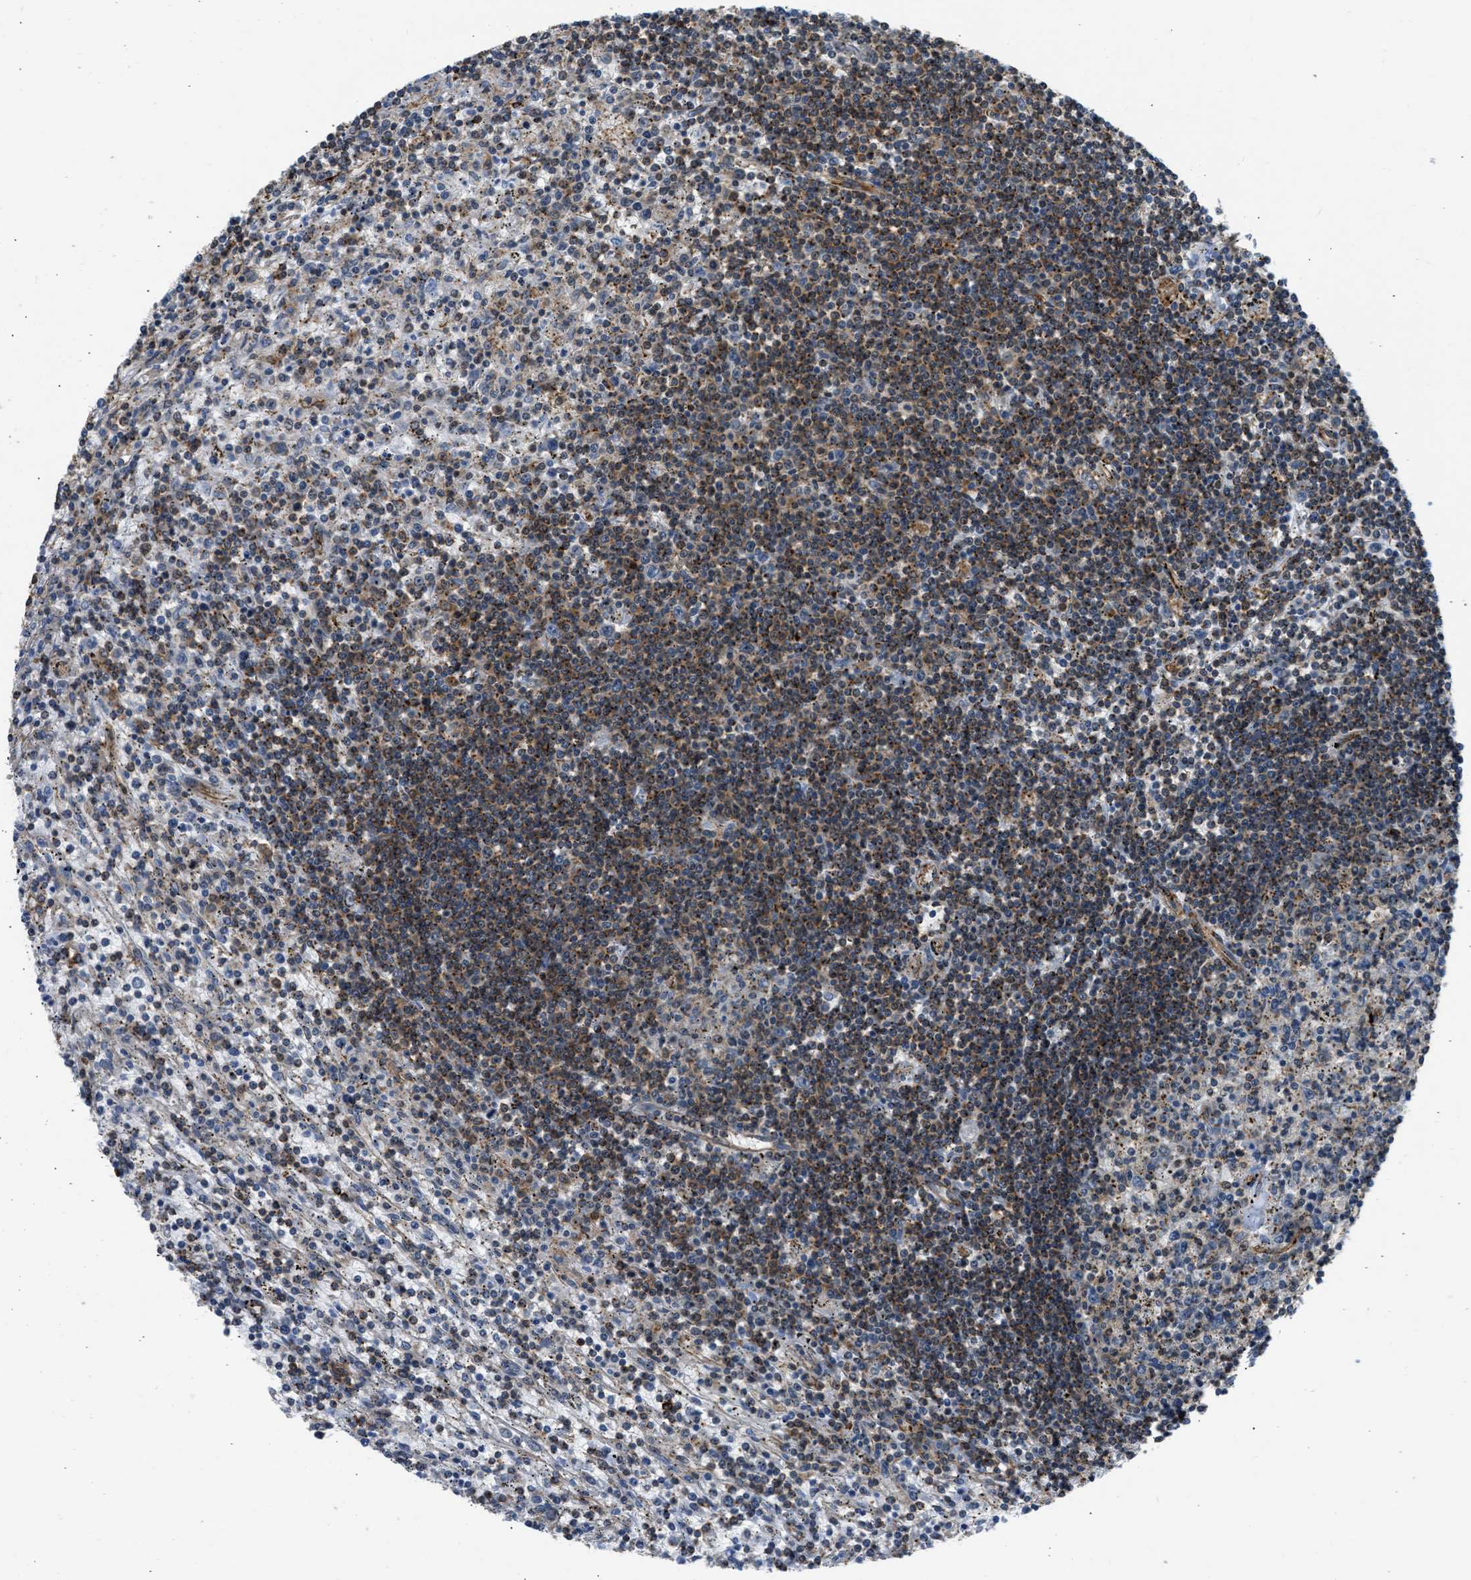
{"staining": {"intensity": "moderate", "quantity": "<25%", "location": "cytoplasmic/membranous"}, "tissue": "lymphoma", "cell_type": "Tumor cells", "image_type": "cancer", "snomed": [{"axis": "morphology", "description": "Malignant lymphoma, non-Hodgkin's type, Low grade"}, {"axis": "topography", "description": "Spleen"}], "caption": "A brown stain highlights moderate cytoplasmic/membranous positivity of a protein in human malignant lymphoma, non-Hodgkin's type (low-grade) tumor cells. Nuclei are stained in blue.", "gene": "SEPTIN2", "patient": {"sex": "male", "age": 76}}